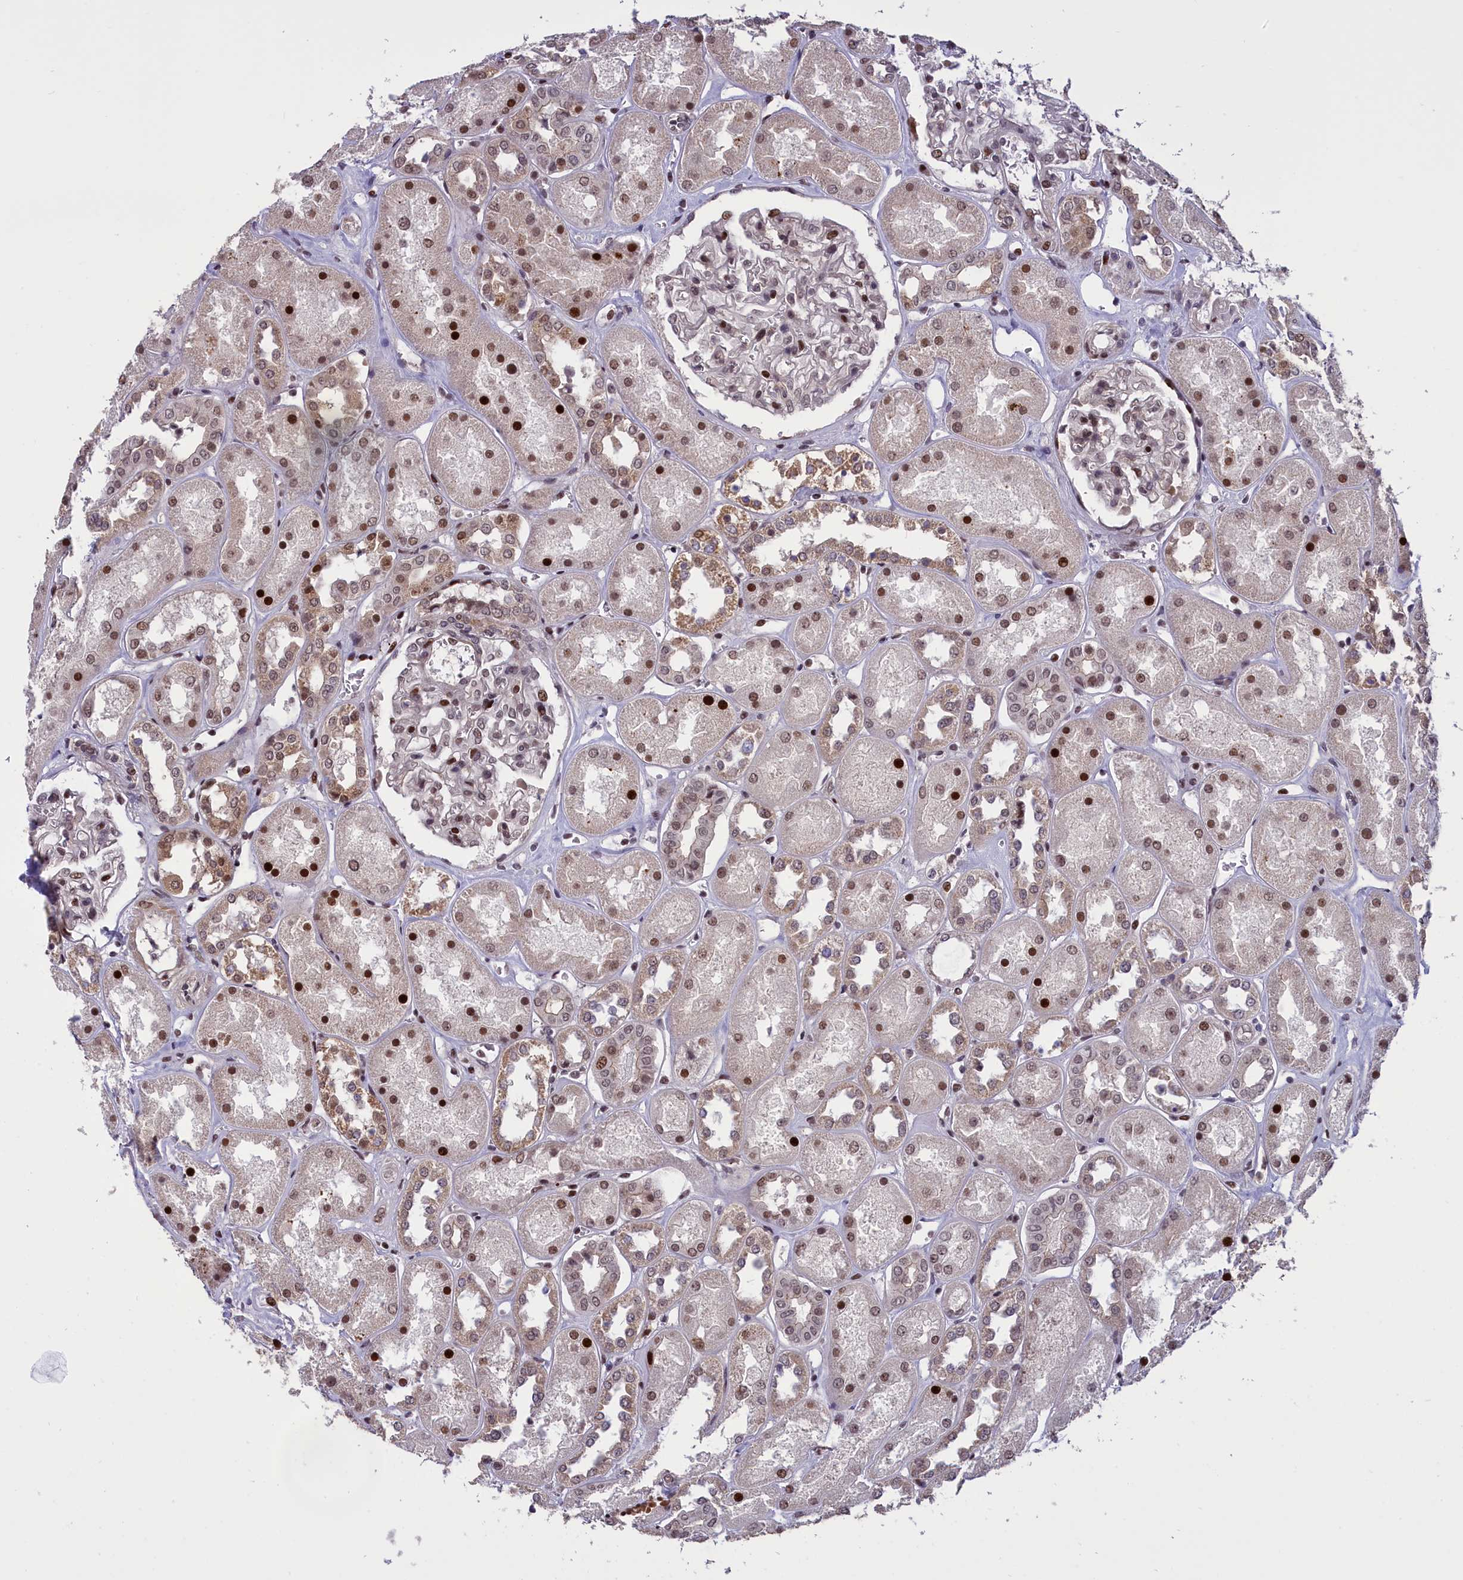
{"staining": {"intensity": "moderate", "quantity": "<25%", "location": "nuclear"}, "tissue": "kidney", "cell_type": "Cells in glomeruli", "image_type": "normal", "snomed": [{"axis": "morphology", "description": "Normal tissue, NOS"}, {"axis": "topography", "description": "Kidney"}], "caption": "Protein staining demonstrates moderate nuclear expression in approximately <25% of cells in glomeruli in unremarkable kidney.", "gene": "RELB", "patient": {"sex": "male", "age": 70}}